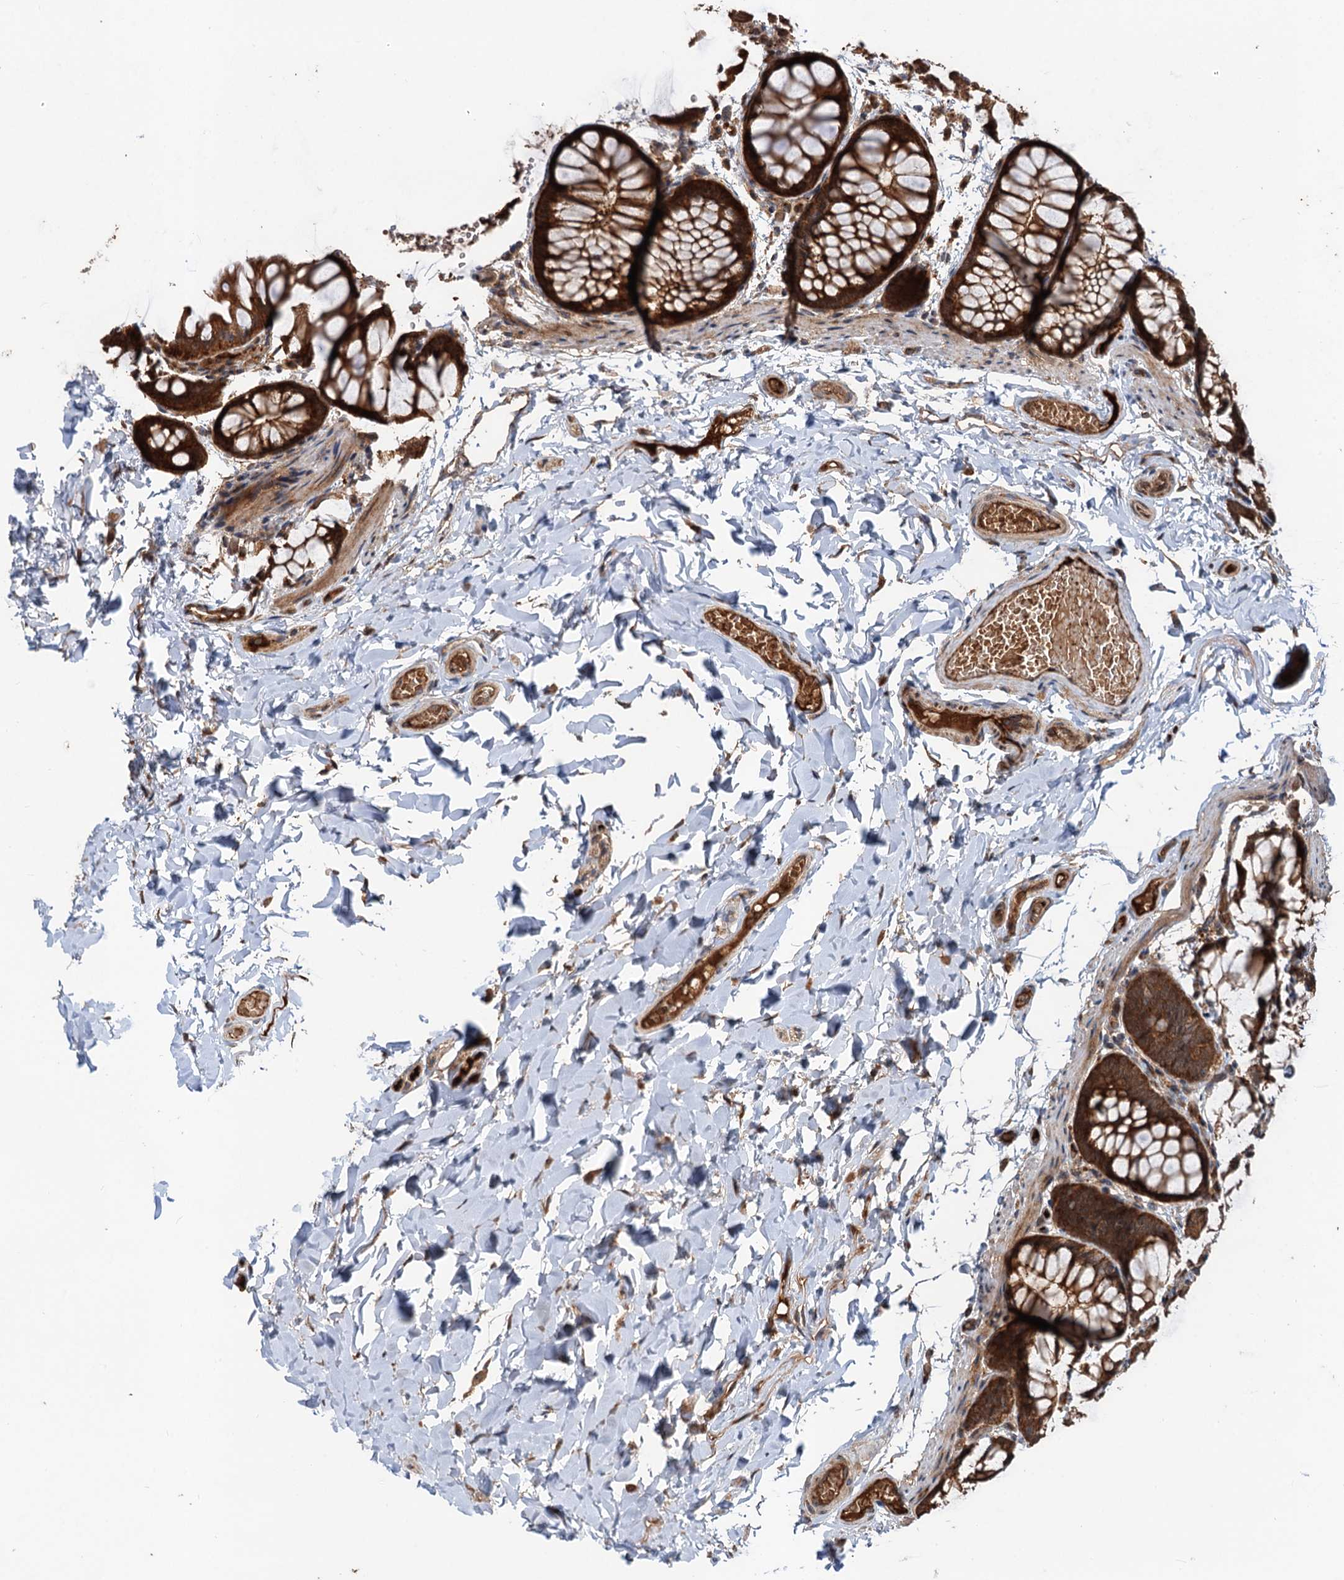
{"staining": {"intensity": "weak", "quantity": "25%-75%", "location": "cytoplasmic/membranous"}, "tissue": "colon", "cell_type": "Endothelial cells", "image_type": "normal", "snomed": [{"axis": "morphology", "description": "Normal tissue, NOS"}, {"axis": "topography", "description": "Colon"}], "caption": "About 25%-75% of endothelial cells in normal human colon exhibit weak cytoplasmic/membranous protein expression as visualized by brown immunohistochemical staining.", "gene": "DEXI", "patient": {"sex": "male", "age": 47}}